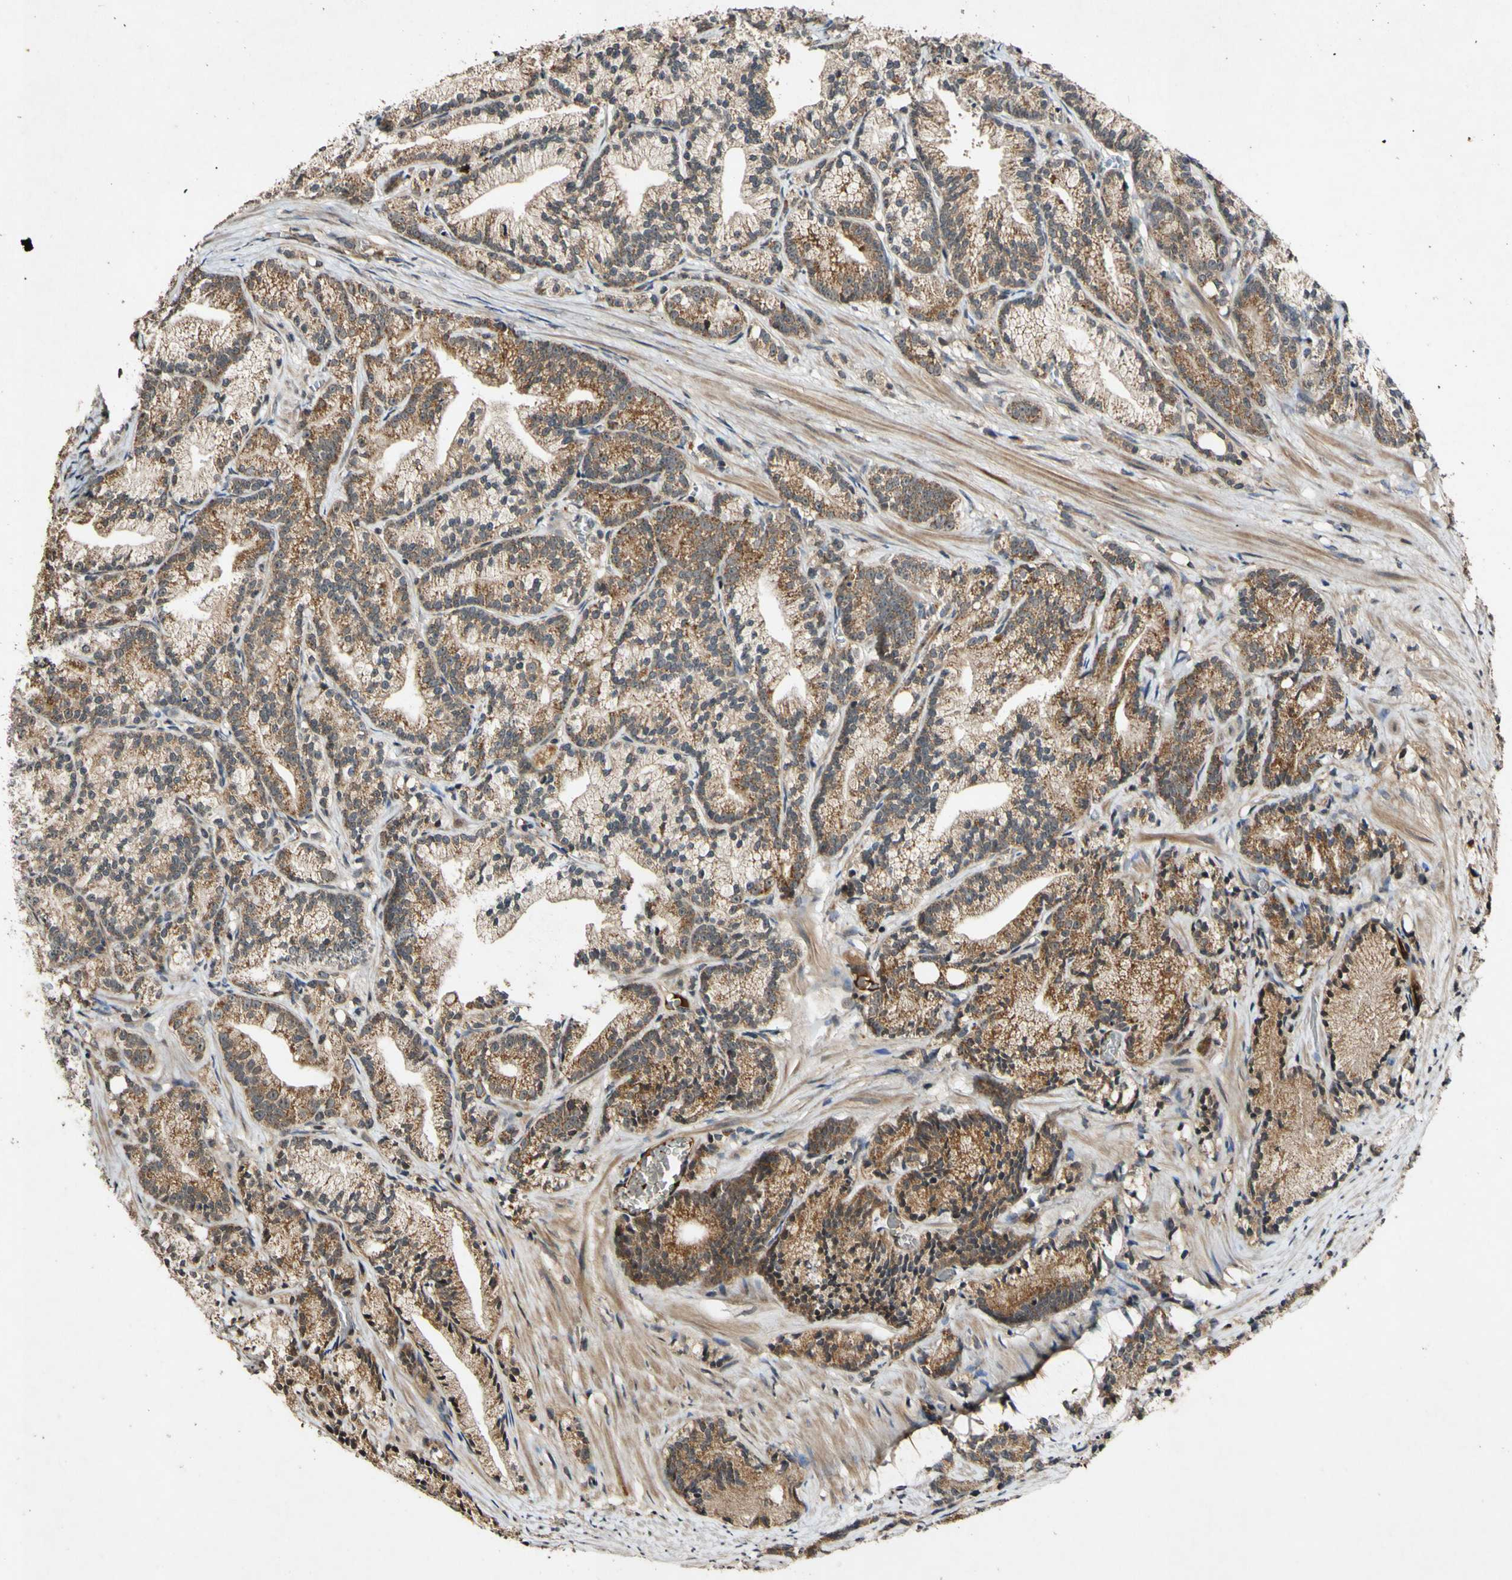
{"staining": {"intensity": "moderate", "quantity": ">75%", "location": "cytoplasmic/membranous"}, "tissue": "prostate cancer", "cell_type": "Tumor cells", "image_type": "cancer", "snomed": [{"axis": "morphology", "description": "Adenocarcinoma, Low grade"}, {"axis": "topography", "description": "Prostate"}], "caption": "Protein analysis of adenocarcinoma (low-grade) (prostate) tissue demonstrates moderate cytoplasmic/membranous expression in about >75% of tumor cells.", "gene": "PLAT", "patient": {"sex": "male", "age": 89}}